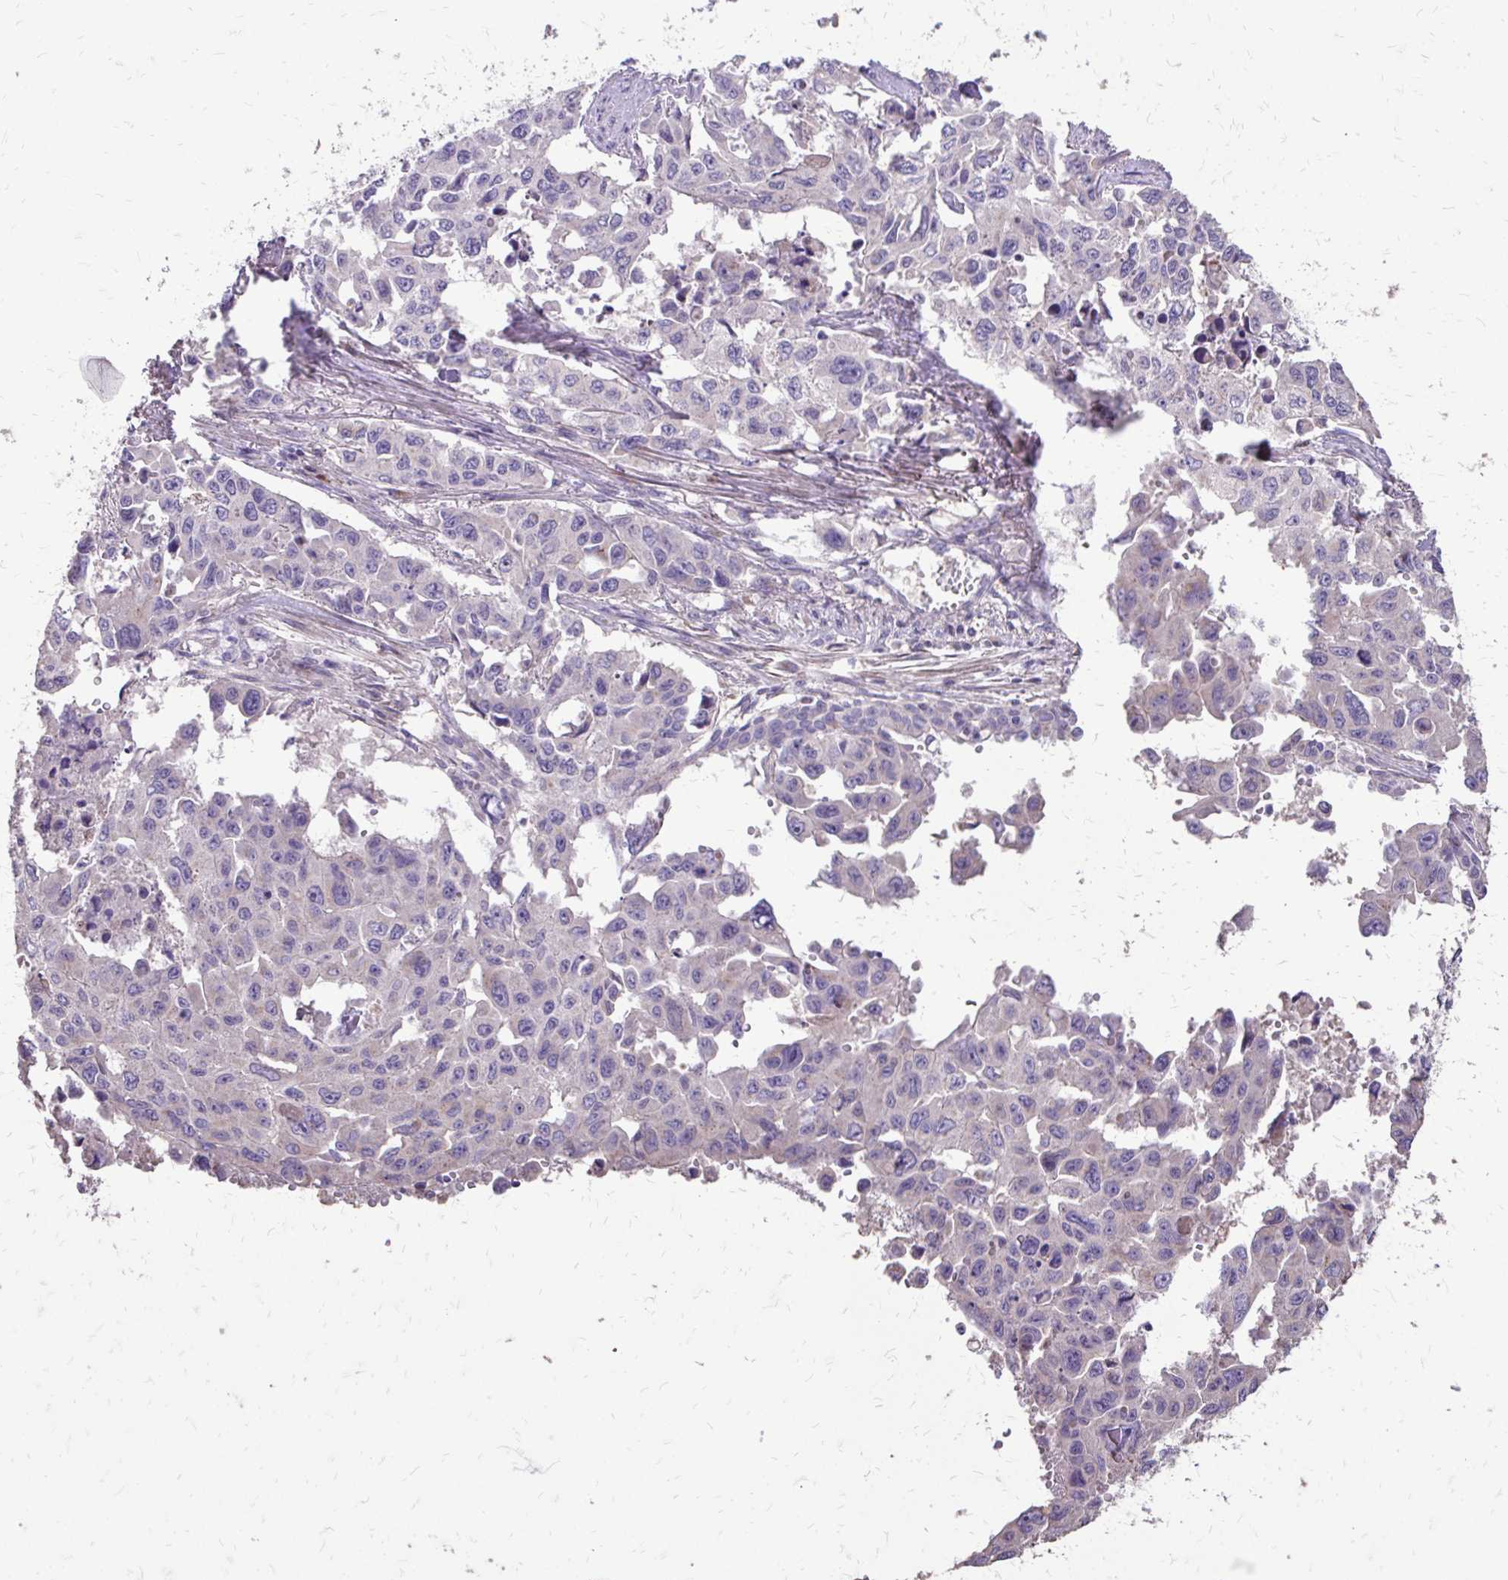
{"staining": {"intensity": "negative", "quantity": "none", "location": "none"}, "tissue": "lung cancer", "cell_type": "Tumor cells", "image_type": "cancer", "snomed": [{"axis": "morphology", "description": "Adenocarcinoma, NOS"}, {"axis": "topography", "description": "Lung"}], "caption": "Micrograph shows no protein positivity in tumor cells of lung cancer (adenocarcinoma) tissue.", "gene": "MYORG", "patient": {"sex": "male", "age": 64}}